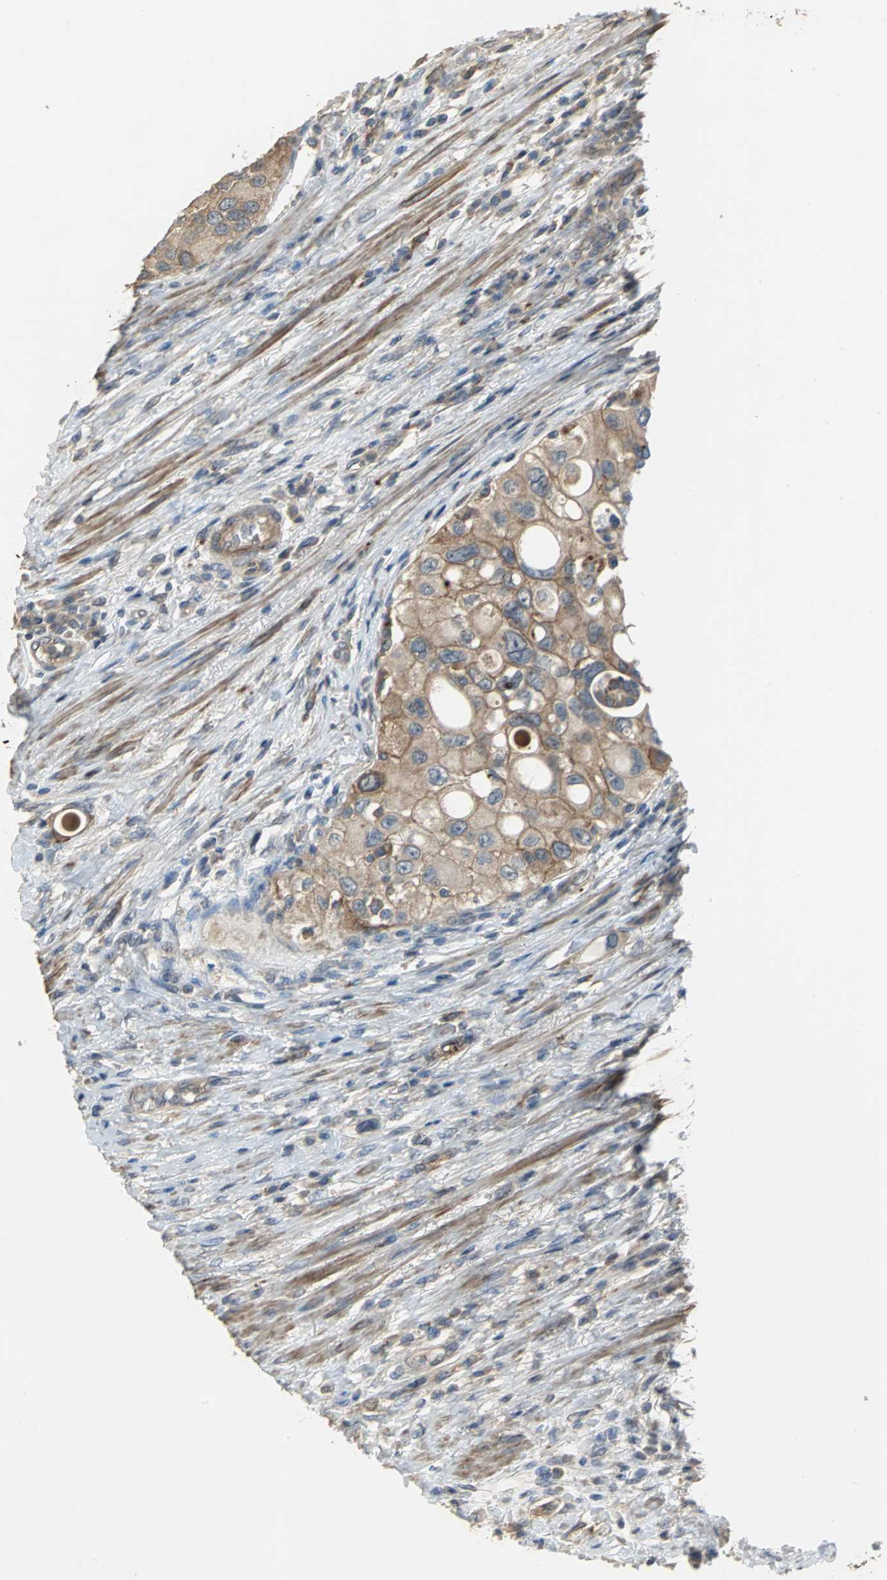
{"staining": {"intensity": "moderate", "quantity": ">75%", "location": "cytoplasmic/membranous"}, "tissue": "urothelial cancer", "cell_type": "Tumor cells", "image_type": "cancer", "snomed": [{"axis": "morphology", "description": "Urothelial carcinoma, High grade"}, {"axis": "topography", "description": "Urinary bladder"}], "caption": "Immunohistochemical staining of human high-grade urothelial carcinoma shows medium levels of moderate cytoplasmic/membranous staining in approximately >75% of tumor cells. The staining is performed using DAB brown chromogen to label protein expression. The nuclei are counter-stained blue using hematoxylin.", "gene": "MET", "patient": {"sex": "female", "age": 56}}